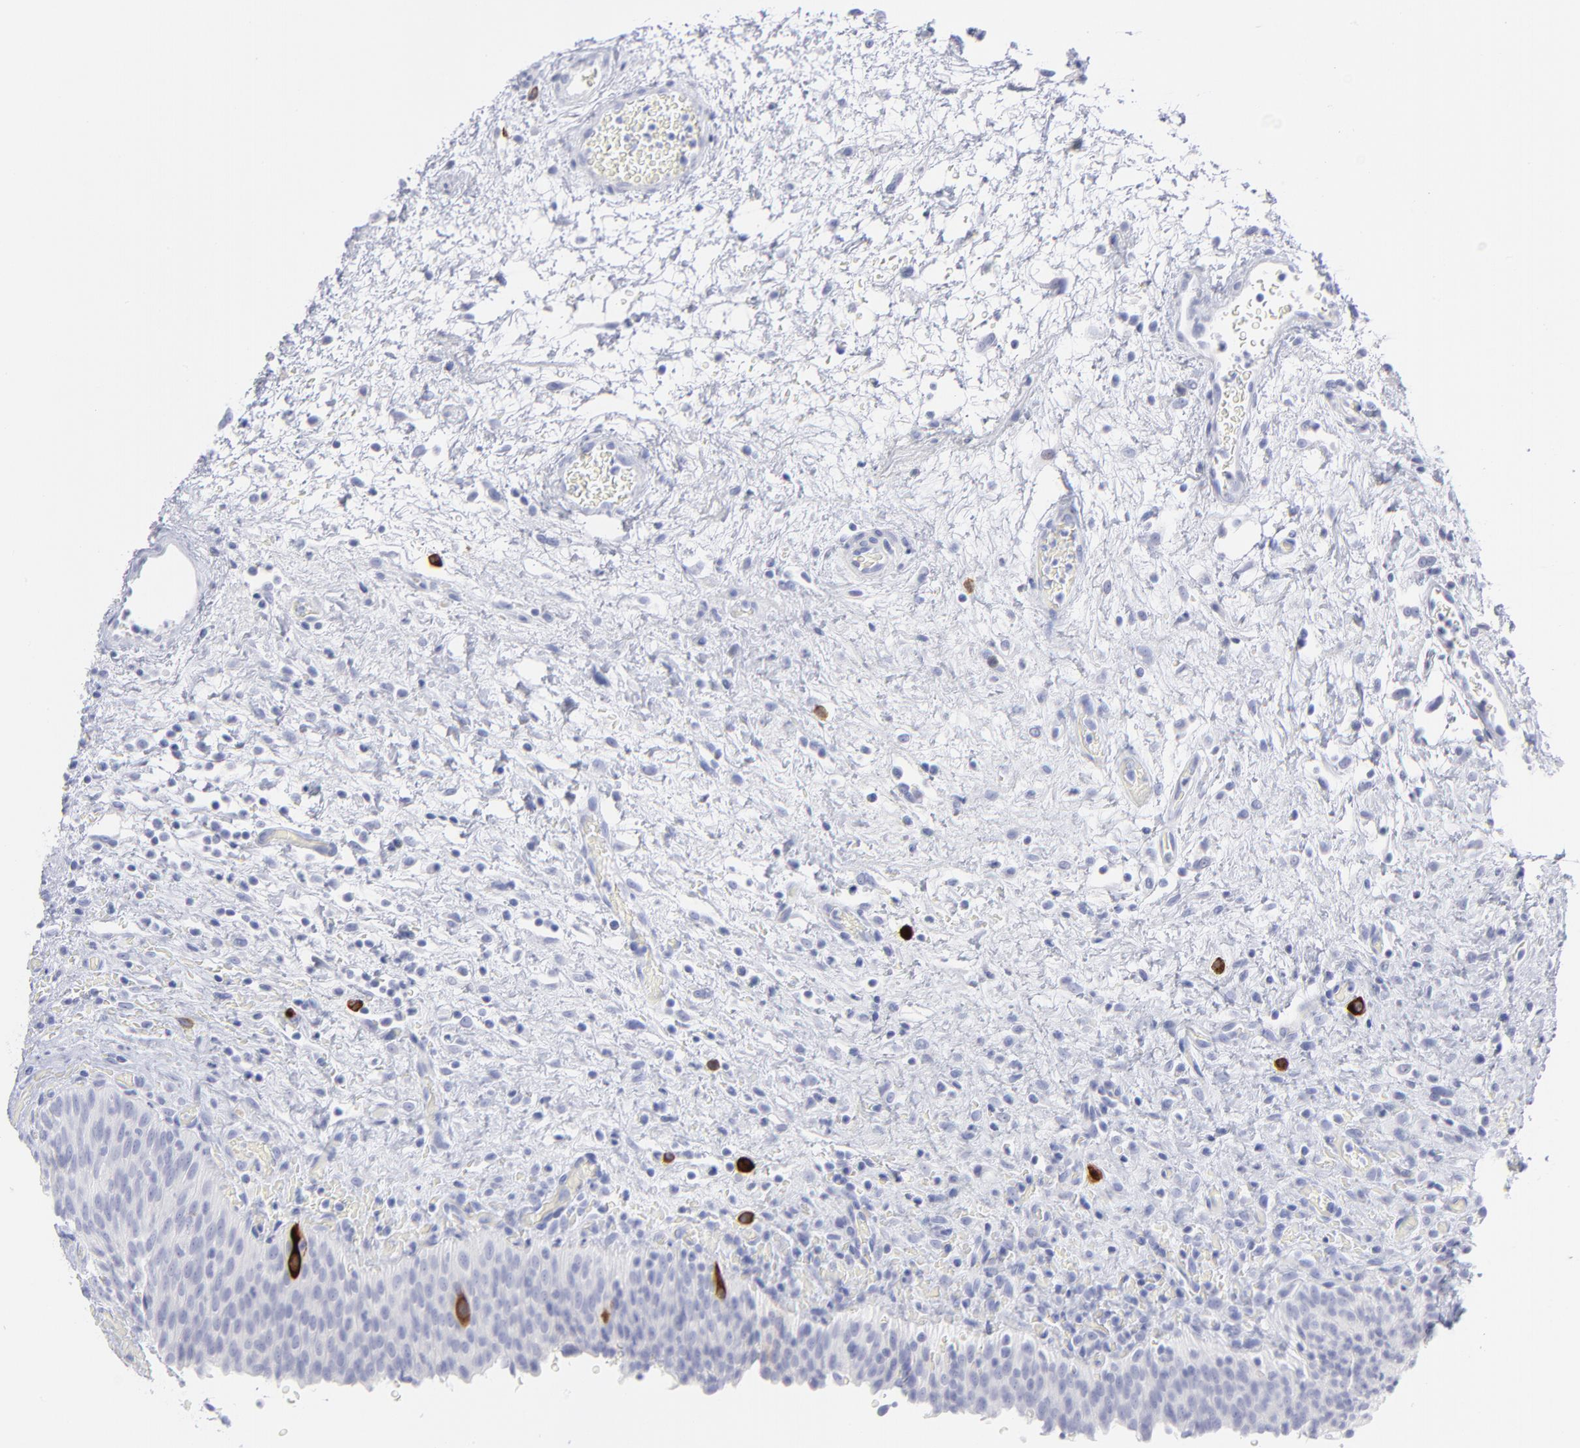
{"staining": {"intensity": "strong", "quantity": "<25%", "location": "cytoplasmic/membranous"}, "tissue": "urinary bladder", "cell_type": "Urothelial cells", "image_type": "normal", "snomed": [{"axis": "morphology", "description": "Normal tissue, NOS"}, {"axis": "topography", "description": "Urinary bladder"}], "caption": "An image showing strong cytoplasmic/membranous staining in approximately <25% of urothelial cells in unremarkable urinary bladder, as visualized by brown immunohistochemical staining.", "gene": "CCNB1", "patient": {"sex": "male", "age": 51}}